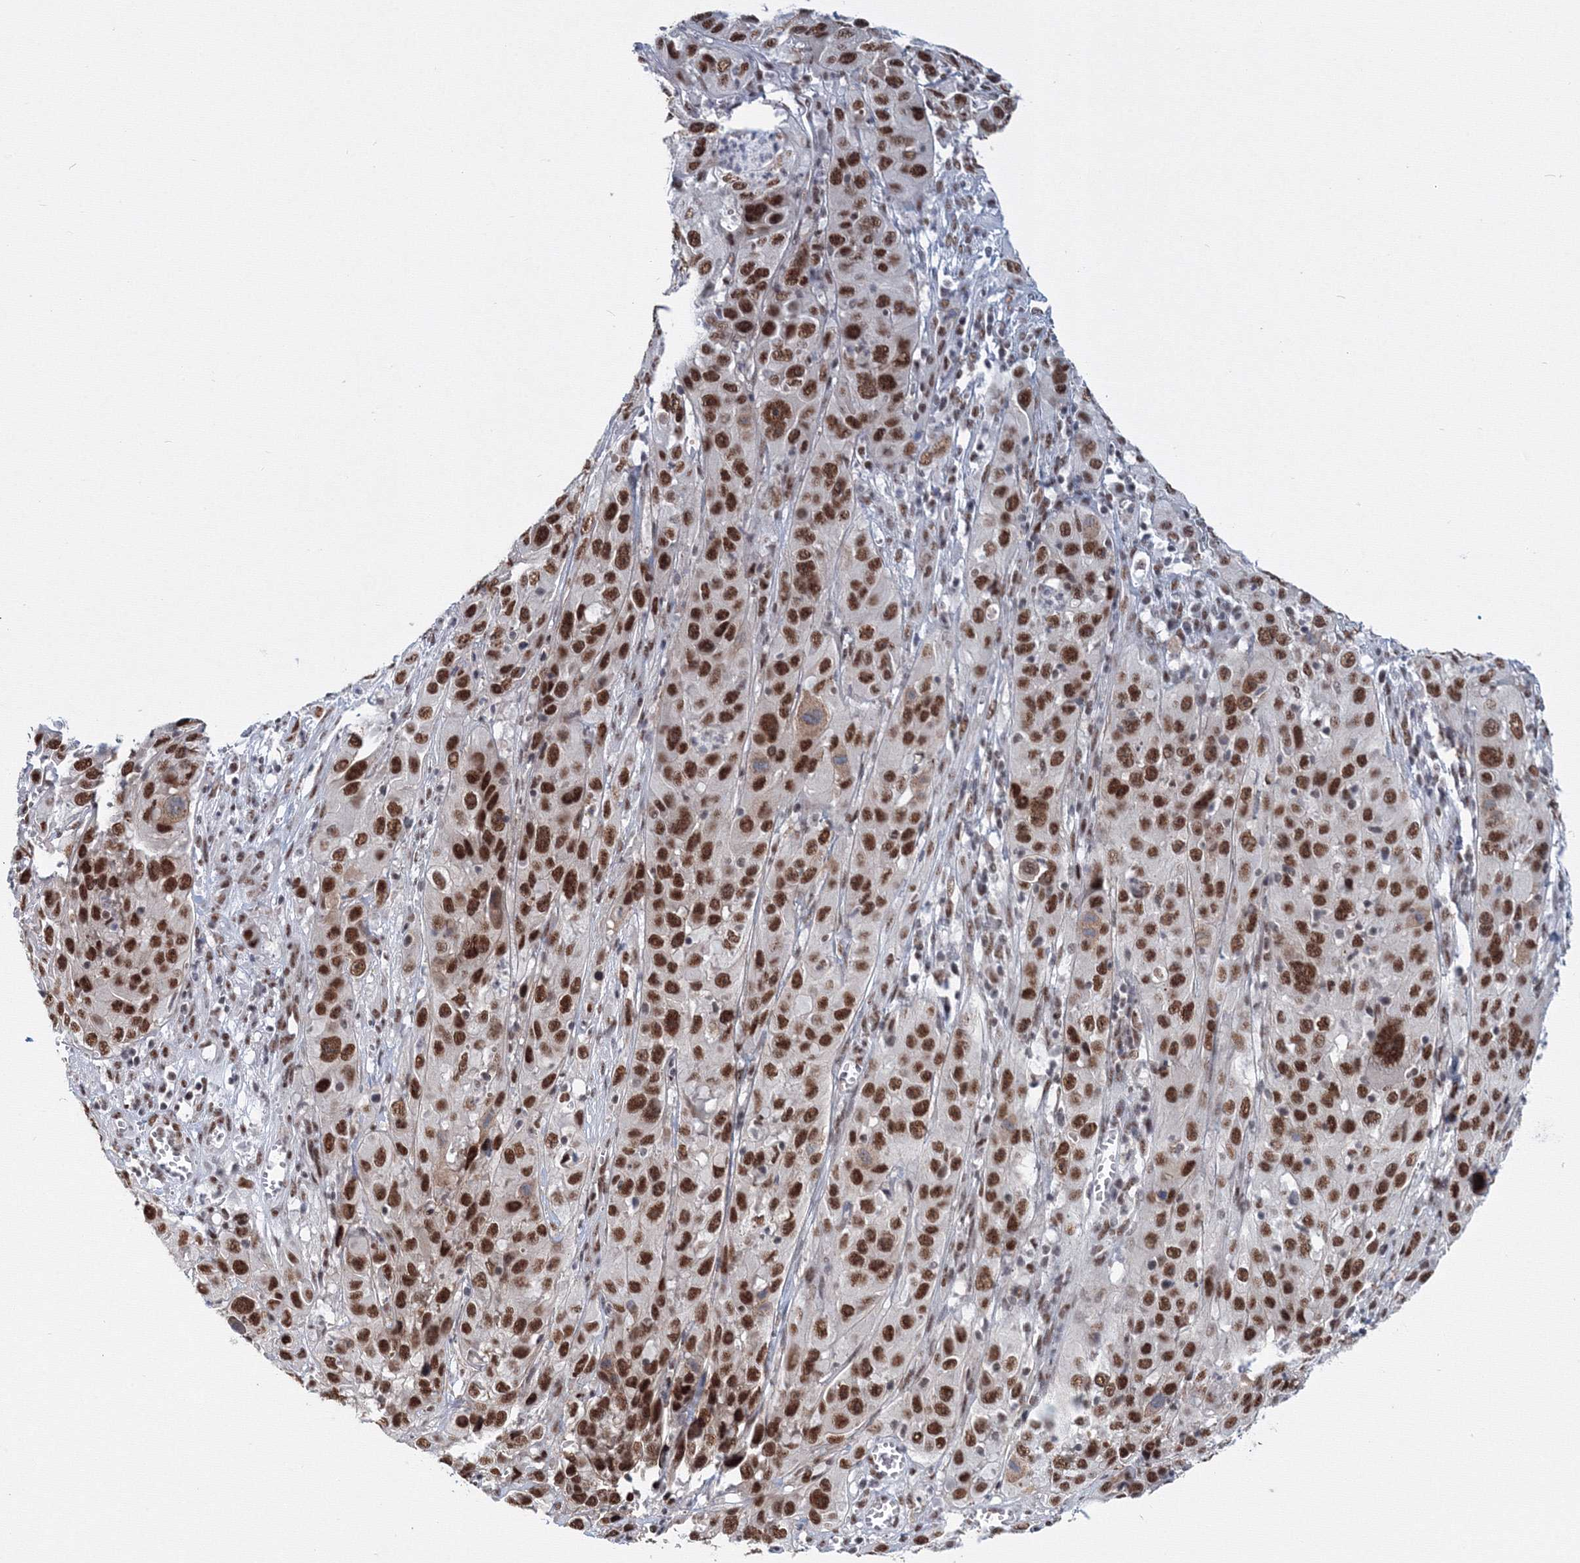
{"staining": {"intensity": "strong", "quantity": ">75%", "location": "nuclear"}, "tissue": "cervical cancer", "cell_type": "Tumor cells", "image_type": "cancer", "snomed": [{"axis": "morphology", "description": "Squamous cell carcinoma, NOS"}, {"axis": "topography", "description": "Cervix"}], "caption": "IHC image of neoplastic tissue: human cervical cancer stained using immunohistochemistry (IHC) exhibits high levels of strong protein expression localized specifically in the nuclear of tumor cells, appearing as a nuclear brown color.", "gene": "SF3B6", "patient": {"sex": "female", "age": 32}}